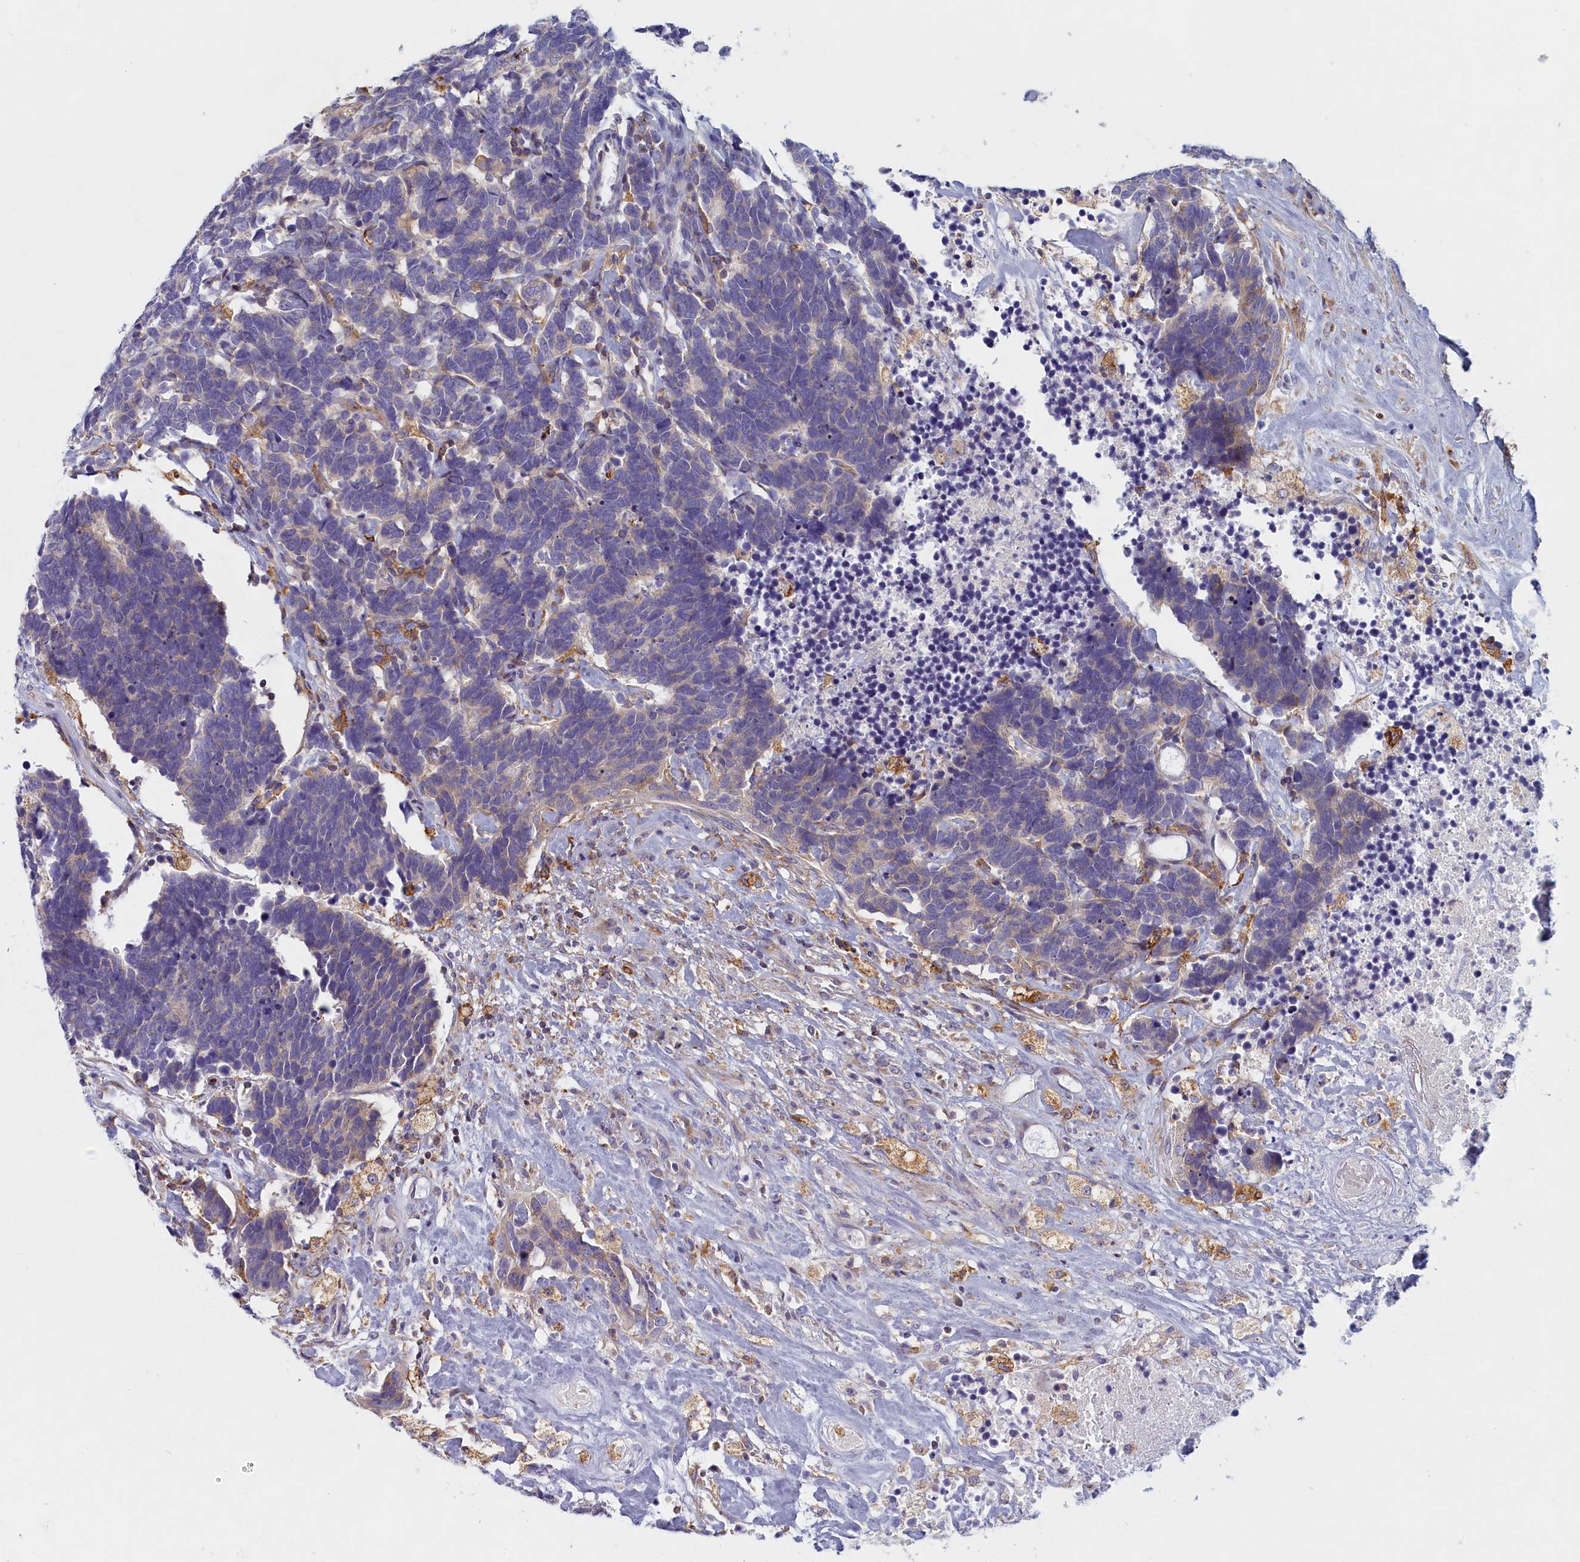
{"staining": {"intensity": "negative", "quantity": "none", "location": "none"}, "tissue": "carcinoid", "cell_type": "Tumor cells", "image_type": "cancer", "snomed": [{"axis": "morphology", "description": "Carcinoma, NOS"}, {"axis": "morphology", "description": "Carcinoid, malignant, NOS"}, {"axis": "topography", "description": "Urinary bladder"}], "caption": "DAB (3,3'-diaminobenzidine) immunohistochemical staining of carcinoma reveals no significant positivity in tumor cells.", "gene": "NOL10", "patient": {"sex": "male", "age": 57}}